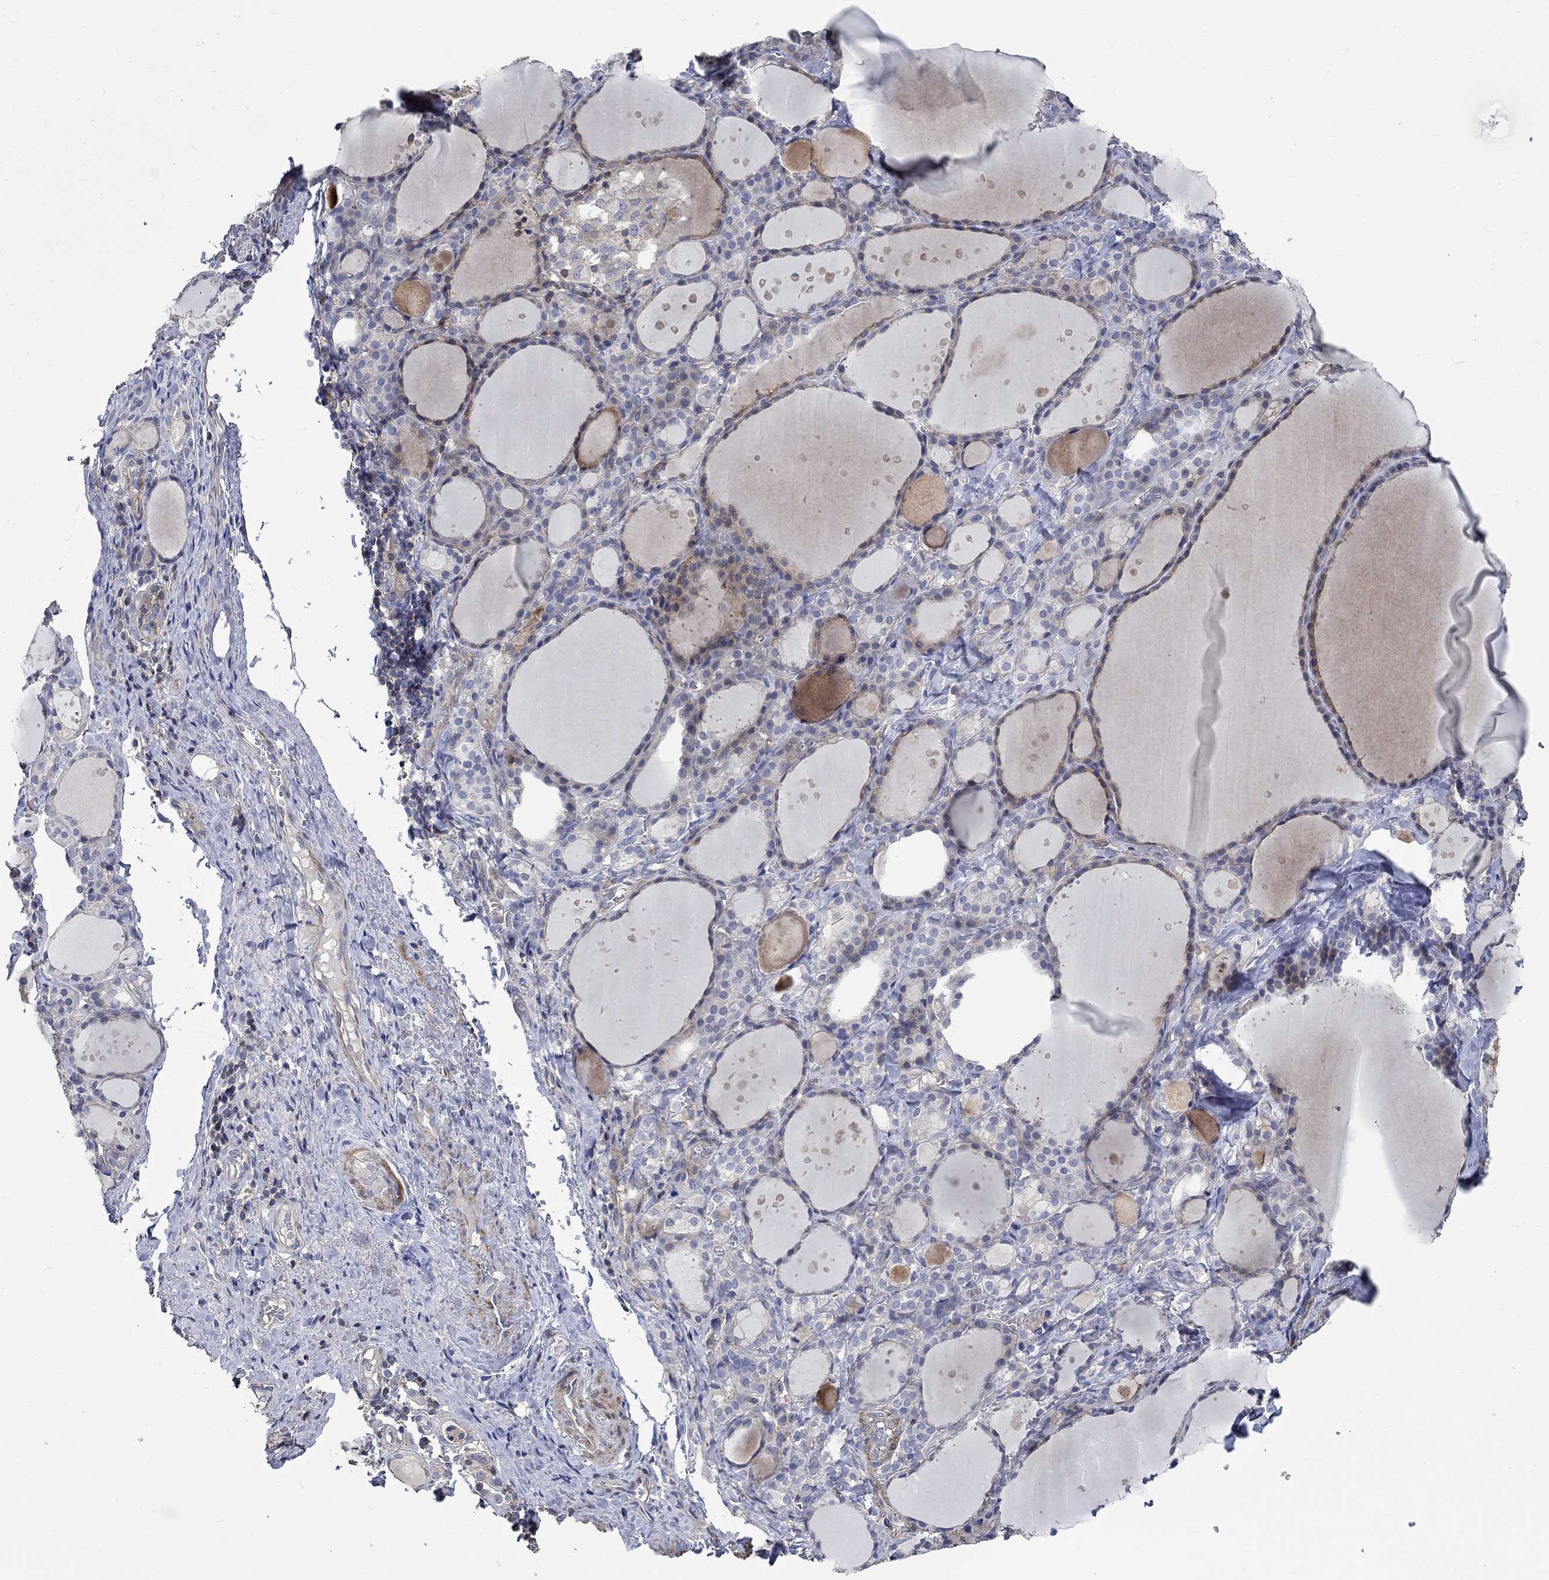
{"staining": {"intensity": "negative", "quantity": "none", "location": "none"}, "tissue": "thyroid gland", "cell_type": "Glandular cells", "image_type": "normal", "snomed": [{"axis": "morphology", "description": "Normal tissue, NOS"}, {"axis": "topography", "description": "Thyroid gland"}], "caption": "This is a micrograph of immunohistochemistry staining of unremarkable thyroid gland, which shows no staining in glandular cells.", "gene": "TNFAIP8L3", "patient": {"sex": "male", "age": 68}}